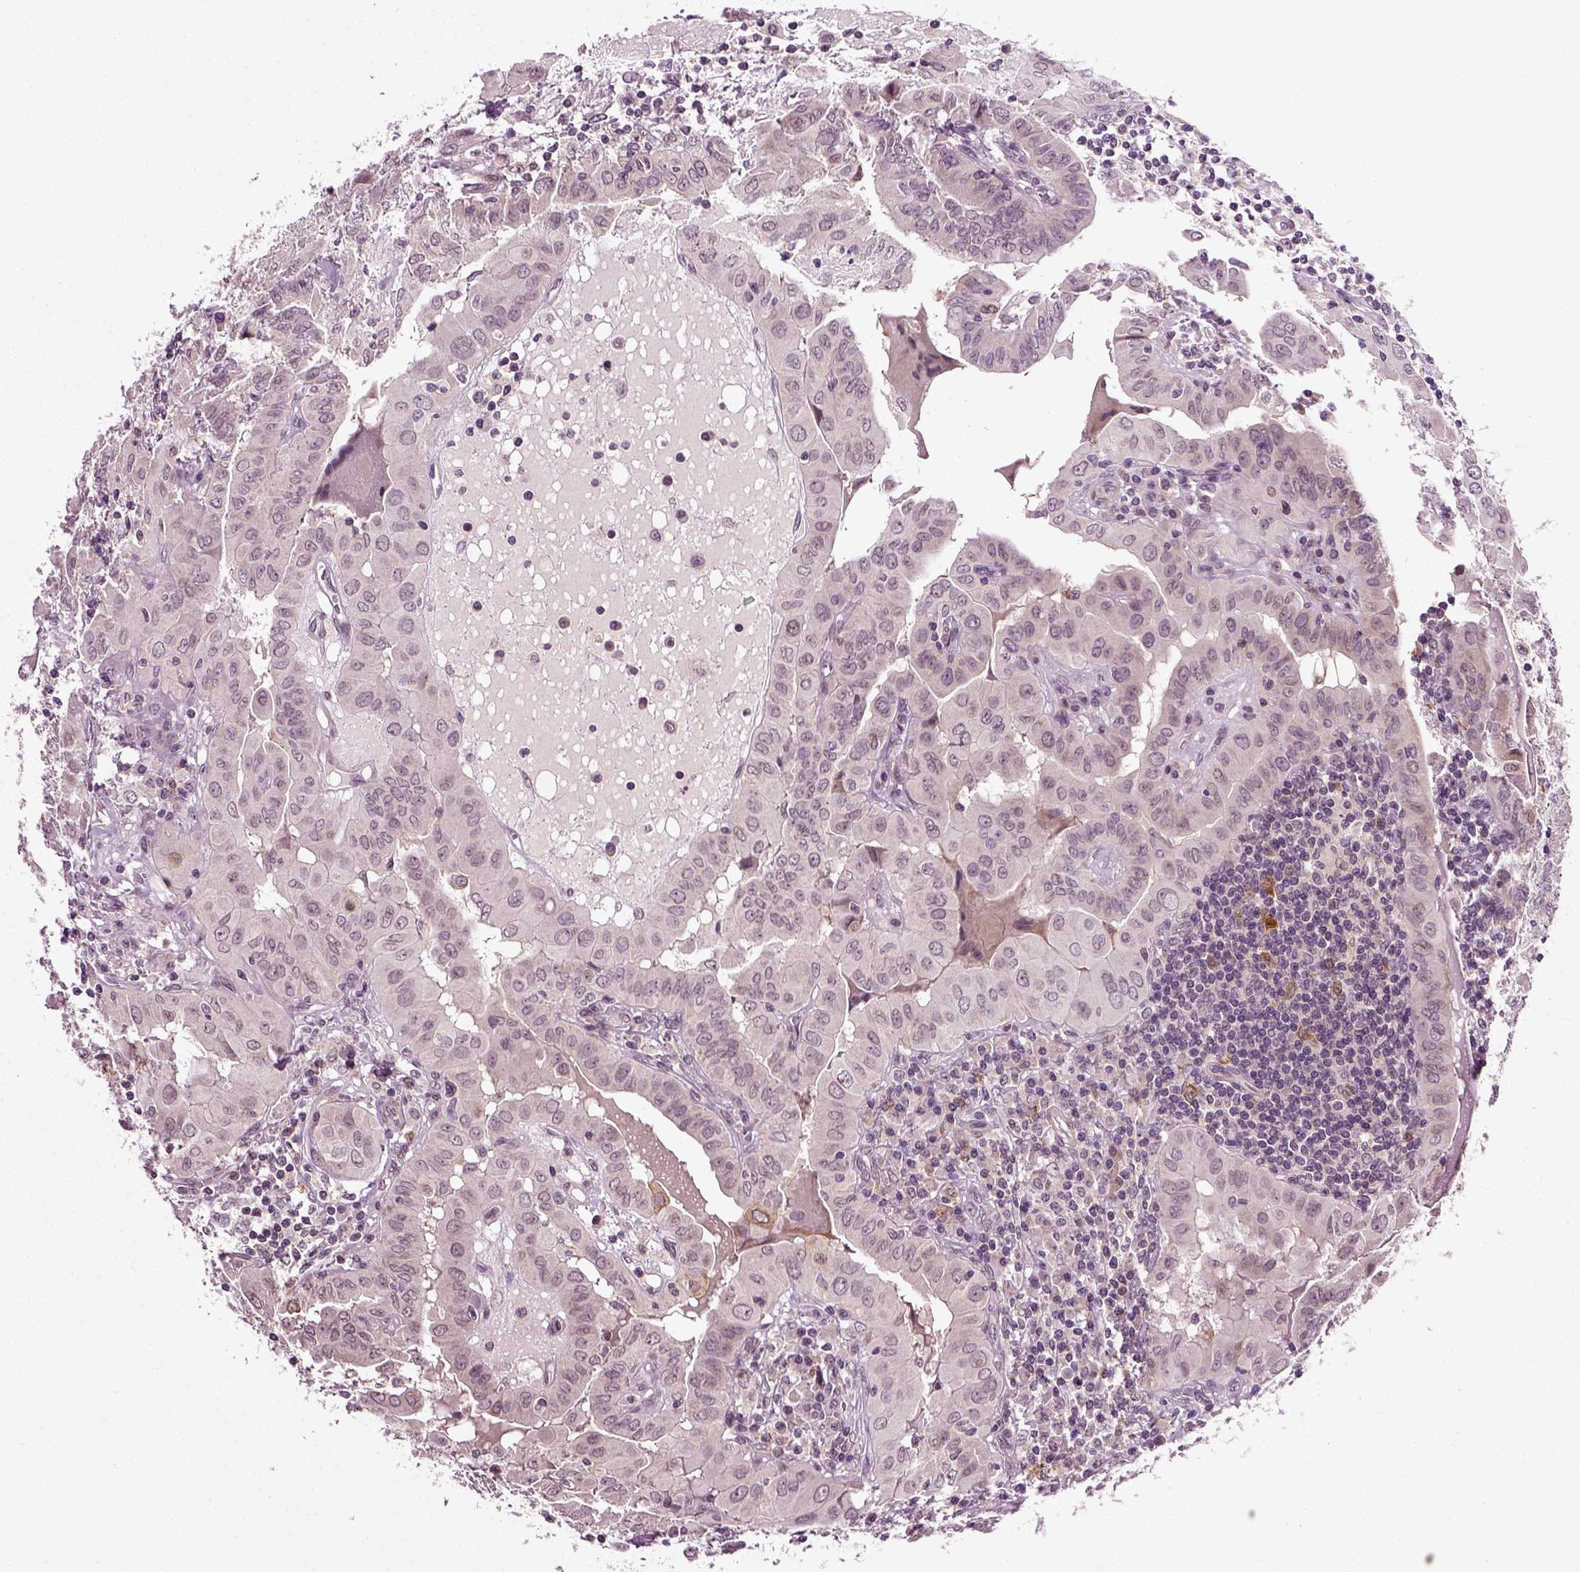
{"staining": {"intensity": "negative", "quantity": "none", "location": "none"}, "tissue": "thyroid cancer", "cell_type": "Tumor cells", "image_type": "cancer", "snomed": [{"axis": "morphology", "description": "Papillary adenocarcinoma, NOS"}, {"axis": "topography", "description": "Thyroid gland"}], "caption": "Tumor cells are negative for protein expression in human thyroid papillary adenocarcinoma.", "gene": "KNSTRN", "patient": {"sex": "female", "age": 37}}